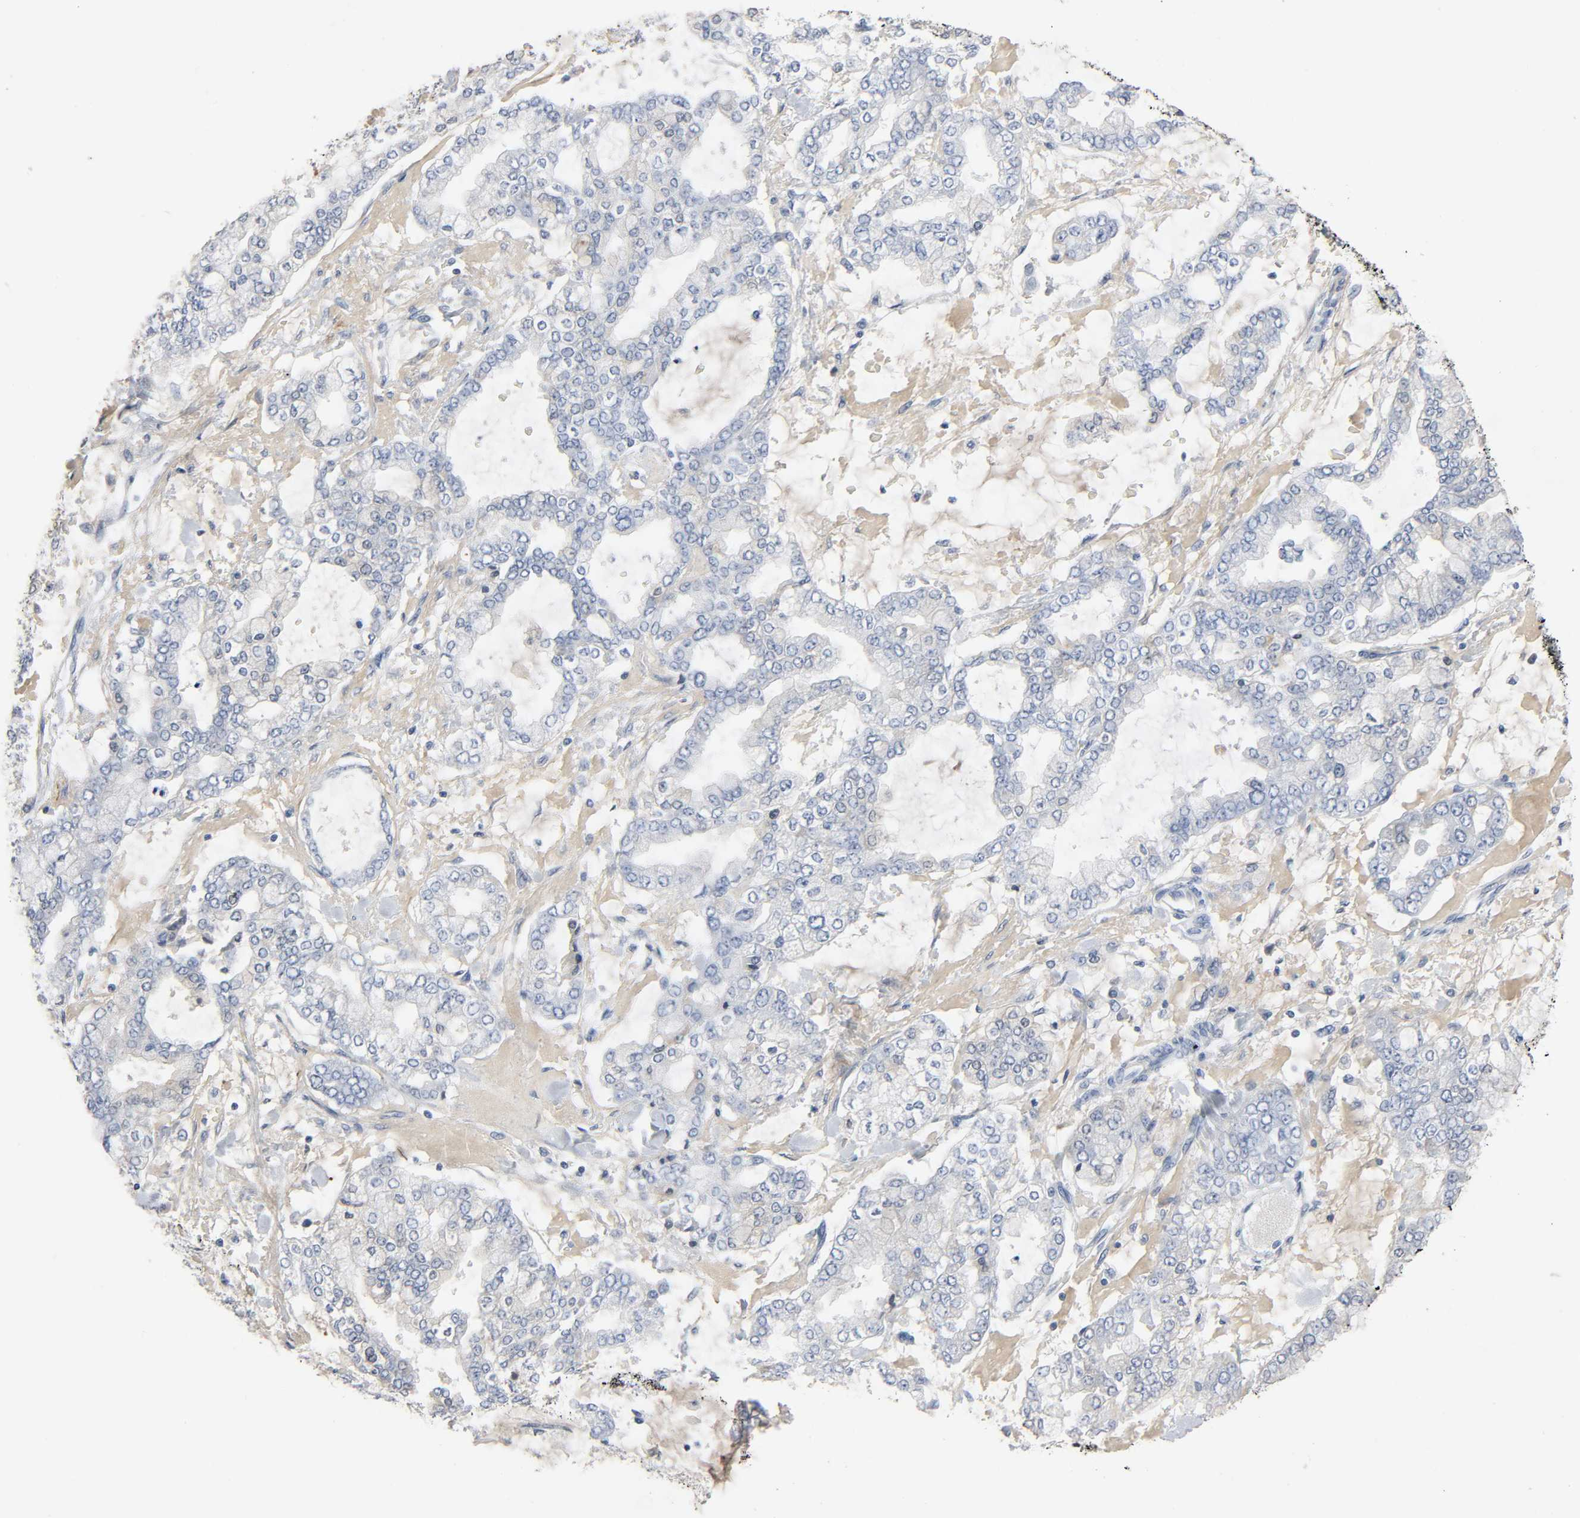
{"staining": {"intensity": "negative", "quantity": "none", "location": "none"}, "tissue": "stomach cancer", "cell_type": "Tumor cells", "image_type": "cancer", "snomed": [{"axis": "morphology", "description": "Normal tissue, NOS"}, {"axis": "morphology", "description": "Adenocarcinoma, NOS"}, {"axis": "topography", "description": "Stomach, upper"}, {"axis": "topography", "description": "Stomach"}], "caption": "This is a micrograph of IHC staining of stomach cancer, which shows no positivity in tumor cells. (DAB immunohistochemistry with hematoxylin counter stain).", "gene": "FBLN5", "patient": {"sex": "male", "age": 76}}